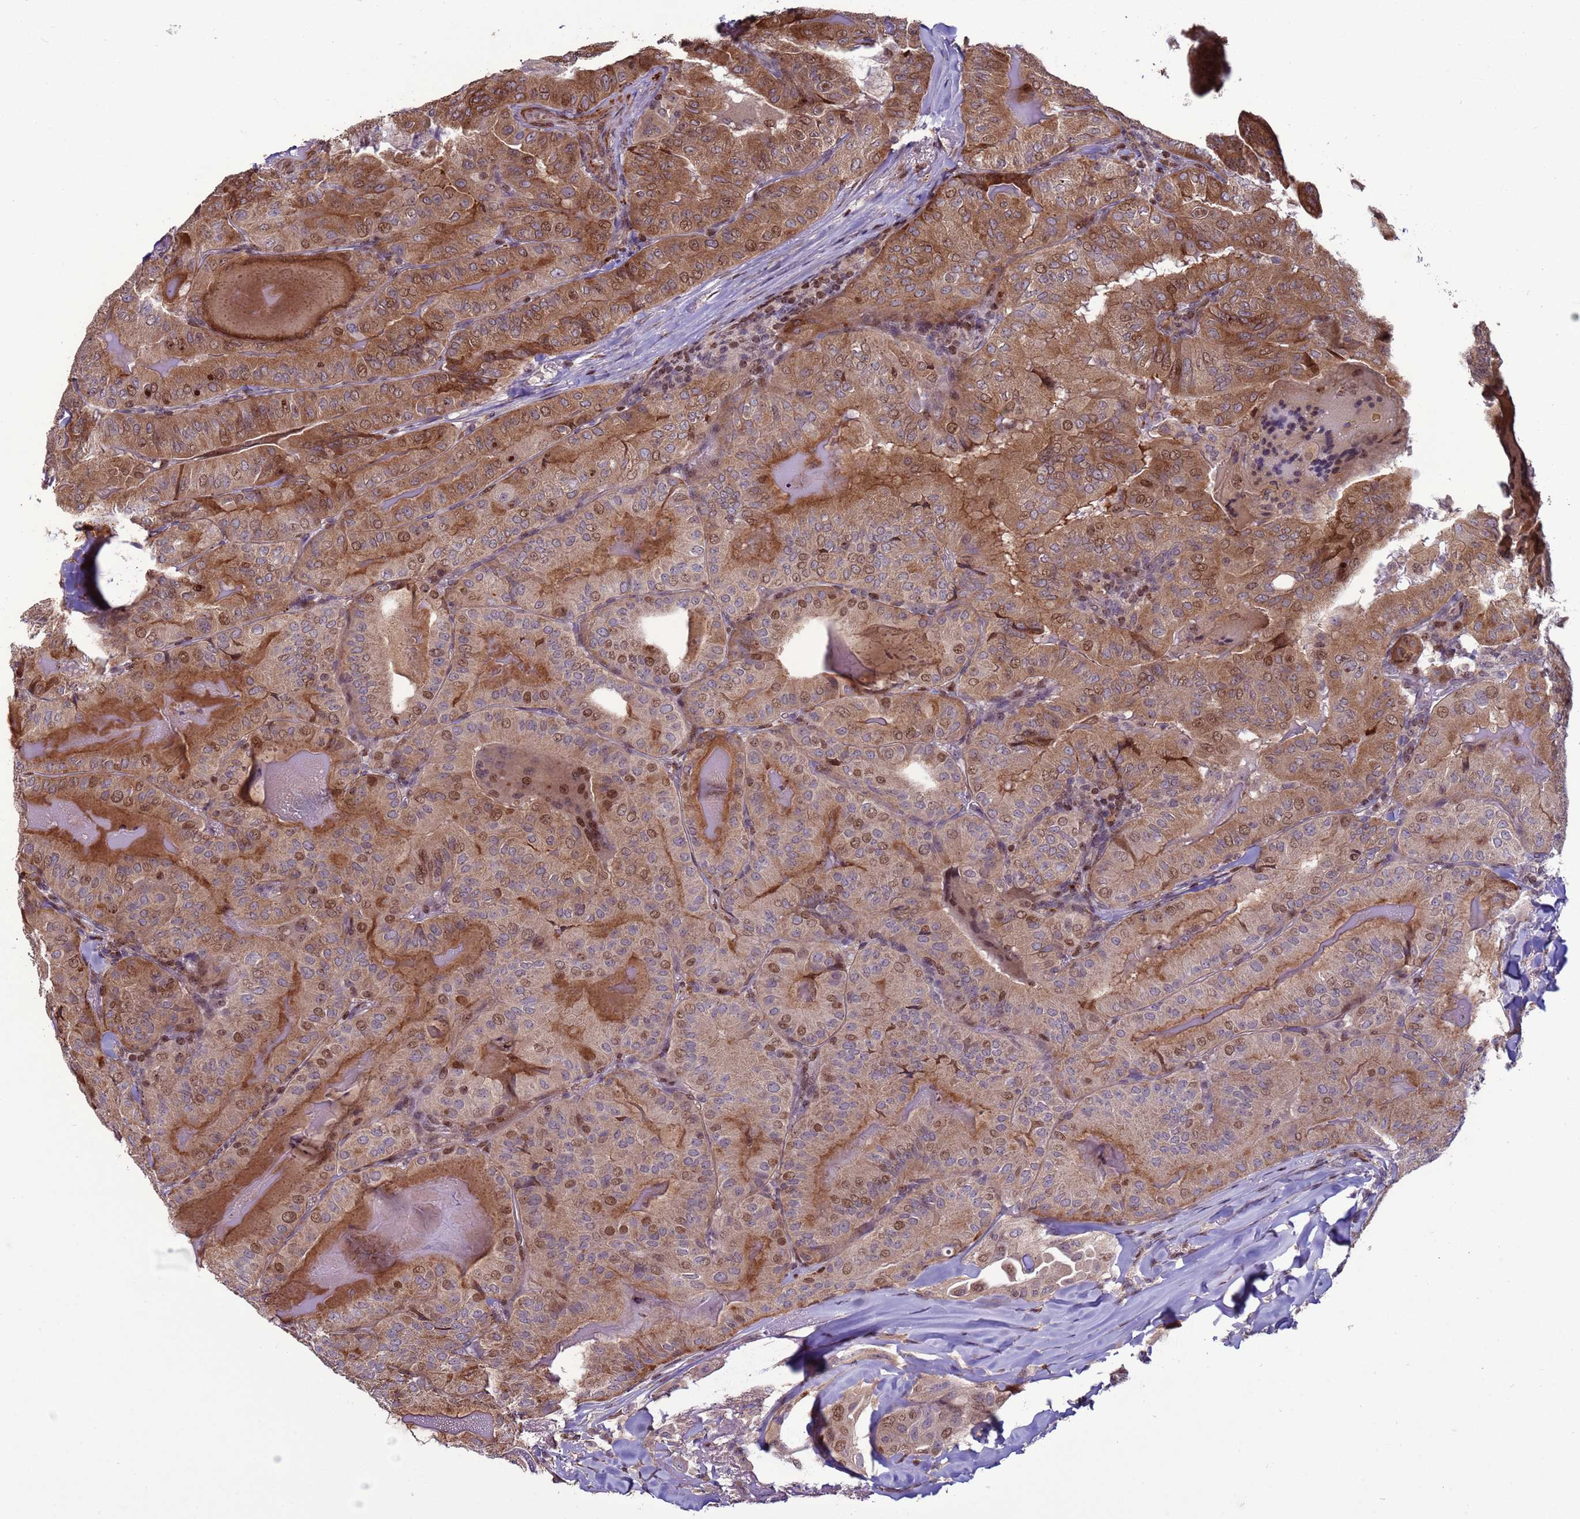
{"staining": {"intensity": "moderate", "quantity": ">75%", "location": "cytoplasmic/membranous,nuclear"}, "tissue": "thyroid cancer", "cell_type": "Tumor cells", "image_type": "cancer", "snomed": [{"axis": "morphology", "description": "Papillary adenocarcinoma, NOS"}, {"axis": "topography", "description": "Thyroid gland"}], "caption": "This is a photomicrograph of immunohistochemistry (IHC) staining of thyroid cancer (papillary adenocarcinoma), which shows moderate staining in the cytoplasmic/membranous and nuclear of tumor cells.", "gene": "HGH1", "patient": {"sex": "female", "age": 68}}